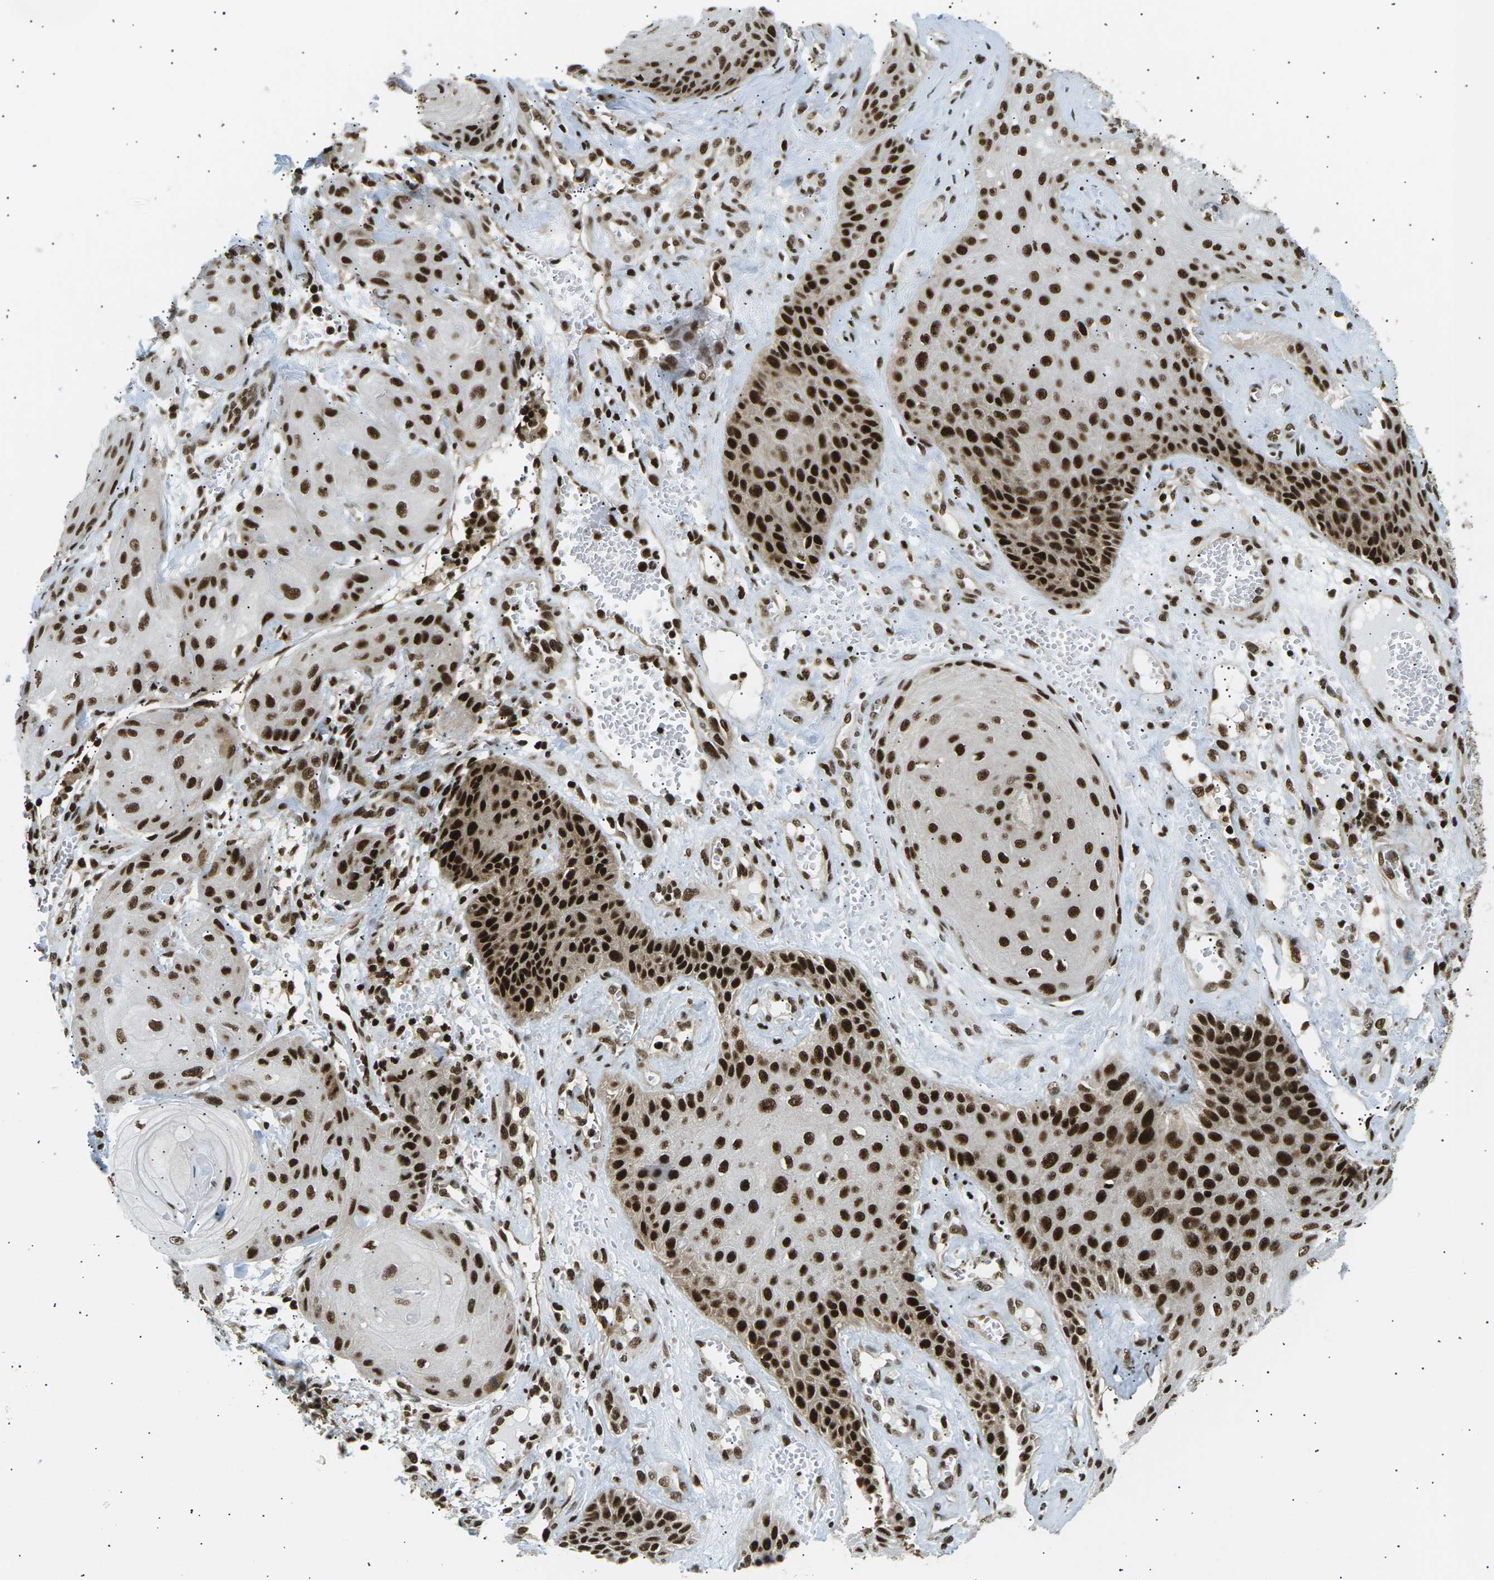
{"staining": {"intensity": "strong", "quantity": ">75%", "location": "nuclear"}, "tissue": "skin cancer", "cell_type": "Tumor cells", "image_type": "cancer", "snomed": [{"axis": "morphology", "description": "Squamous cell carcinoma, NOS"}, {"axis": "topography", "description": "Skin"}], "caption": "Protein positivity by IHC exhibits strong nuclear staining in approximately >75% of tumor cells in skin cancer (squamous cell carcinoma).", "gene": "RPA2", "patient": {"sex": "male", "age": 74}}